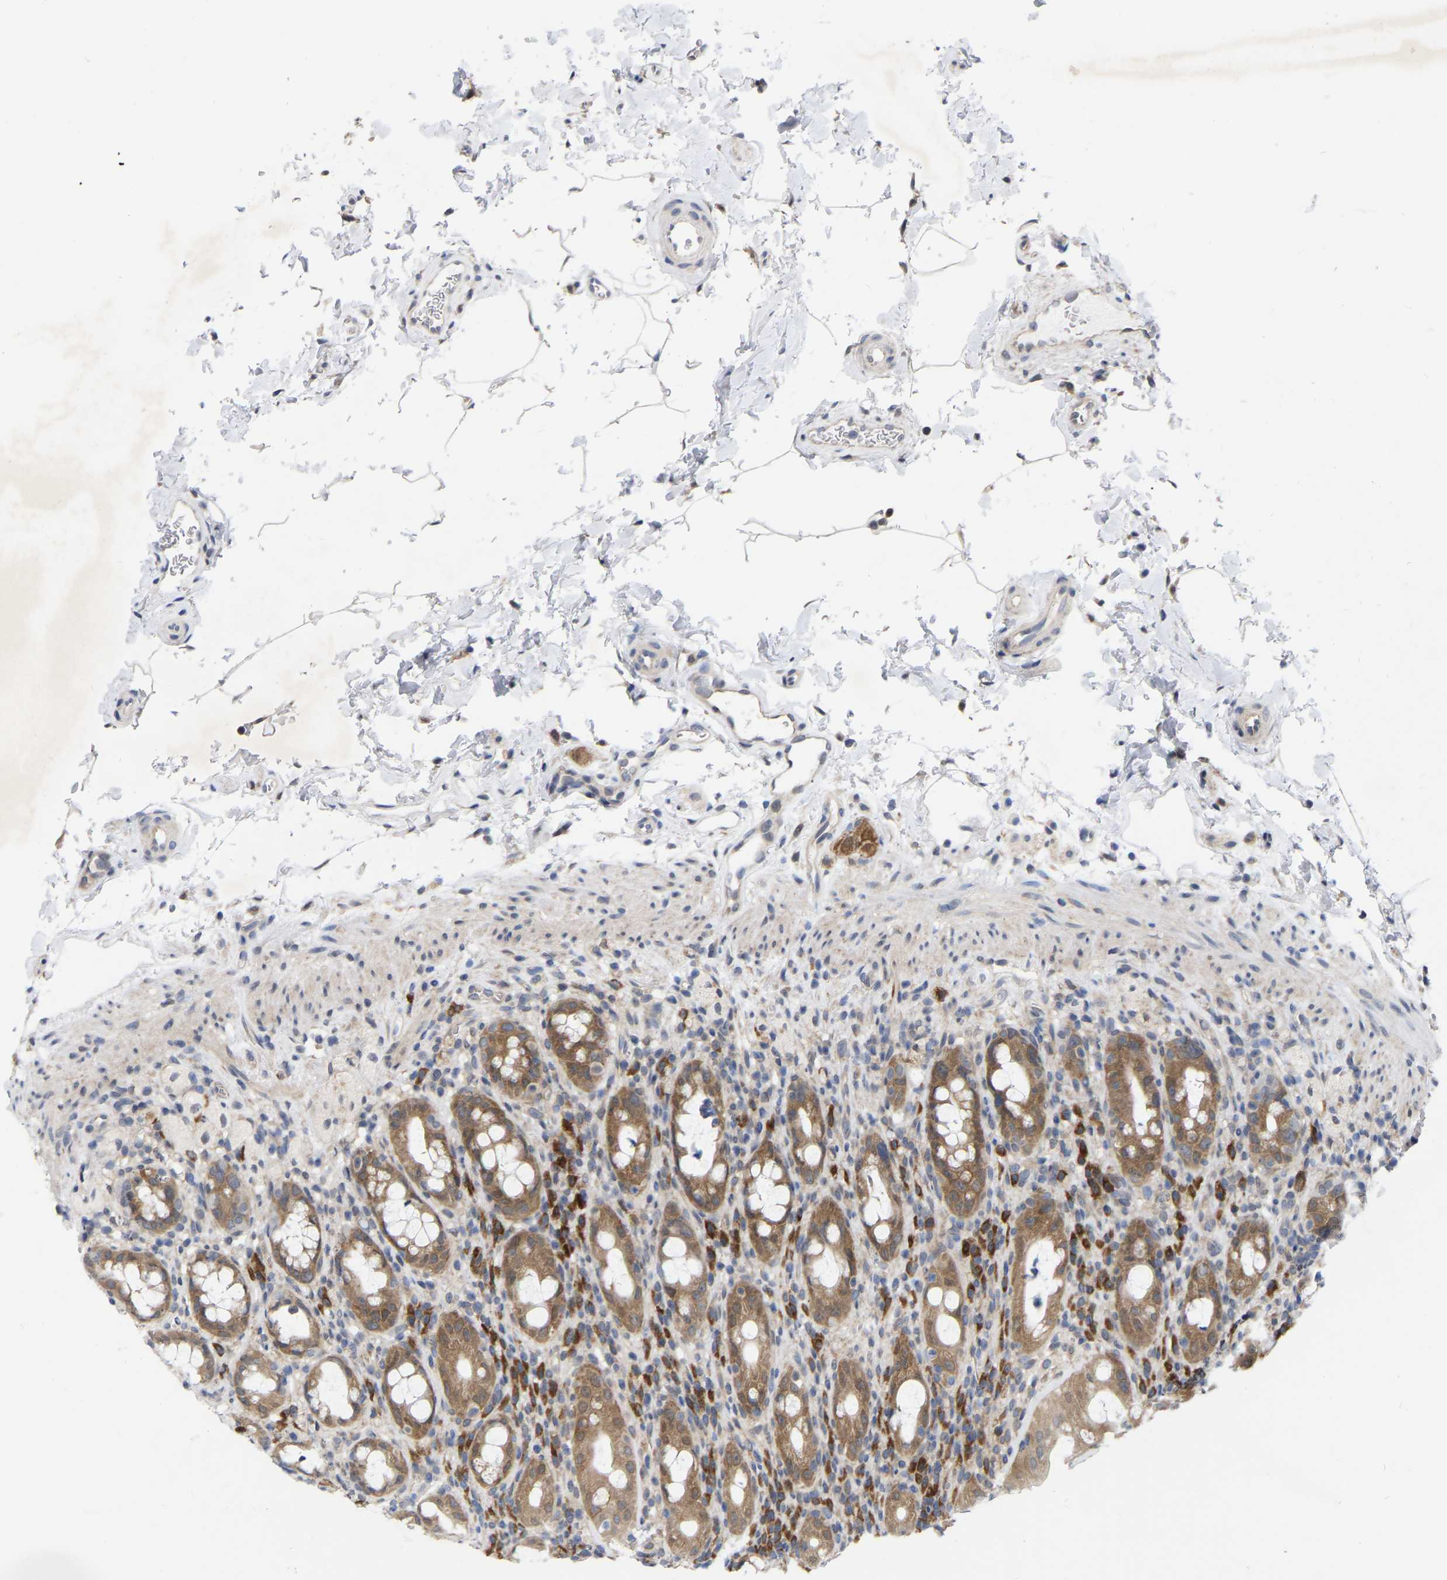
{"staining": {"intensity": "moderate", "quantity": ">75%", "location": "cytoplasmic/membranous"}, "tissue": "rectum", "cell_type": "Glandular cells", "image_type": "normal", "snomed": [{"axis": "morphology", "description": "Normal tissue, NOS"}, {"axis": "topography", "description": "Rectum"}], "caption": "This is an image of IHC staining of benign rectum, which shows moderate staining in the cytoplasmic/membranous of glandular cells.", "gene": "UBE4B", "patient": {"sex": "male", "age": 44}}